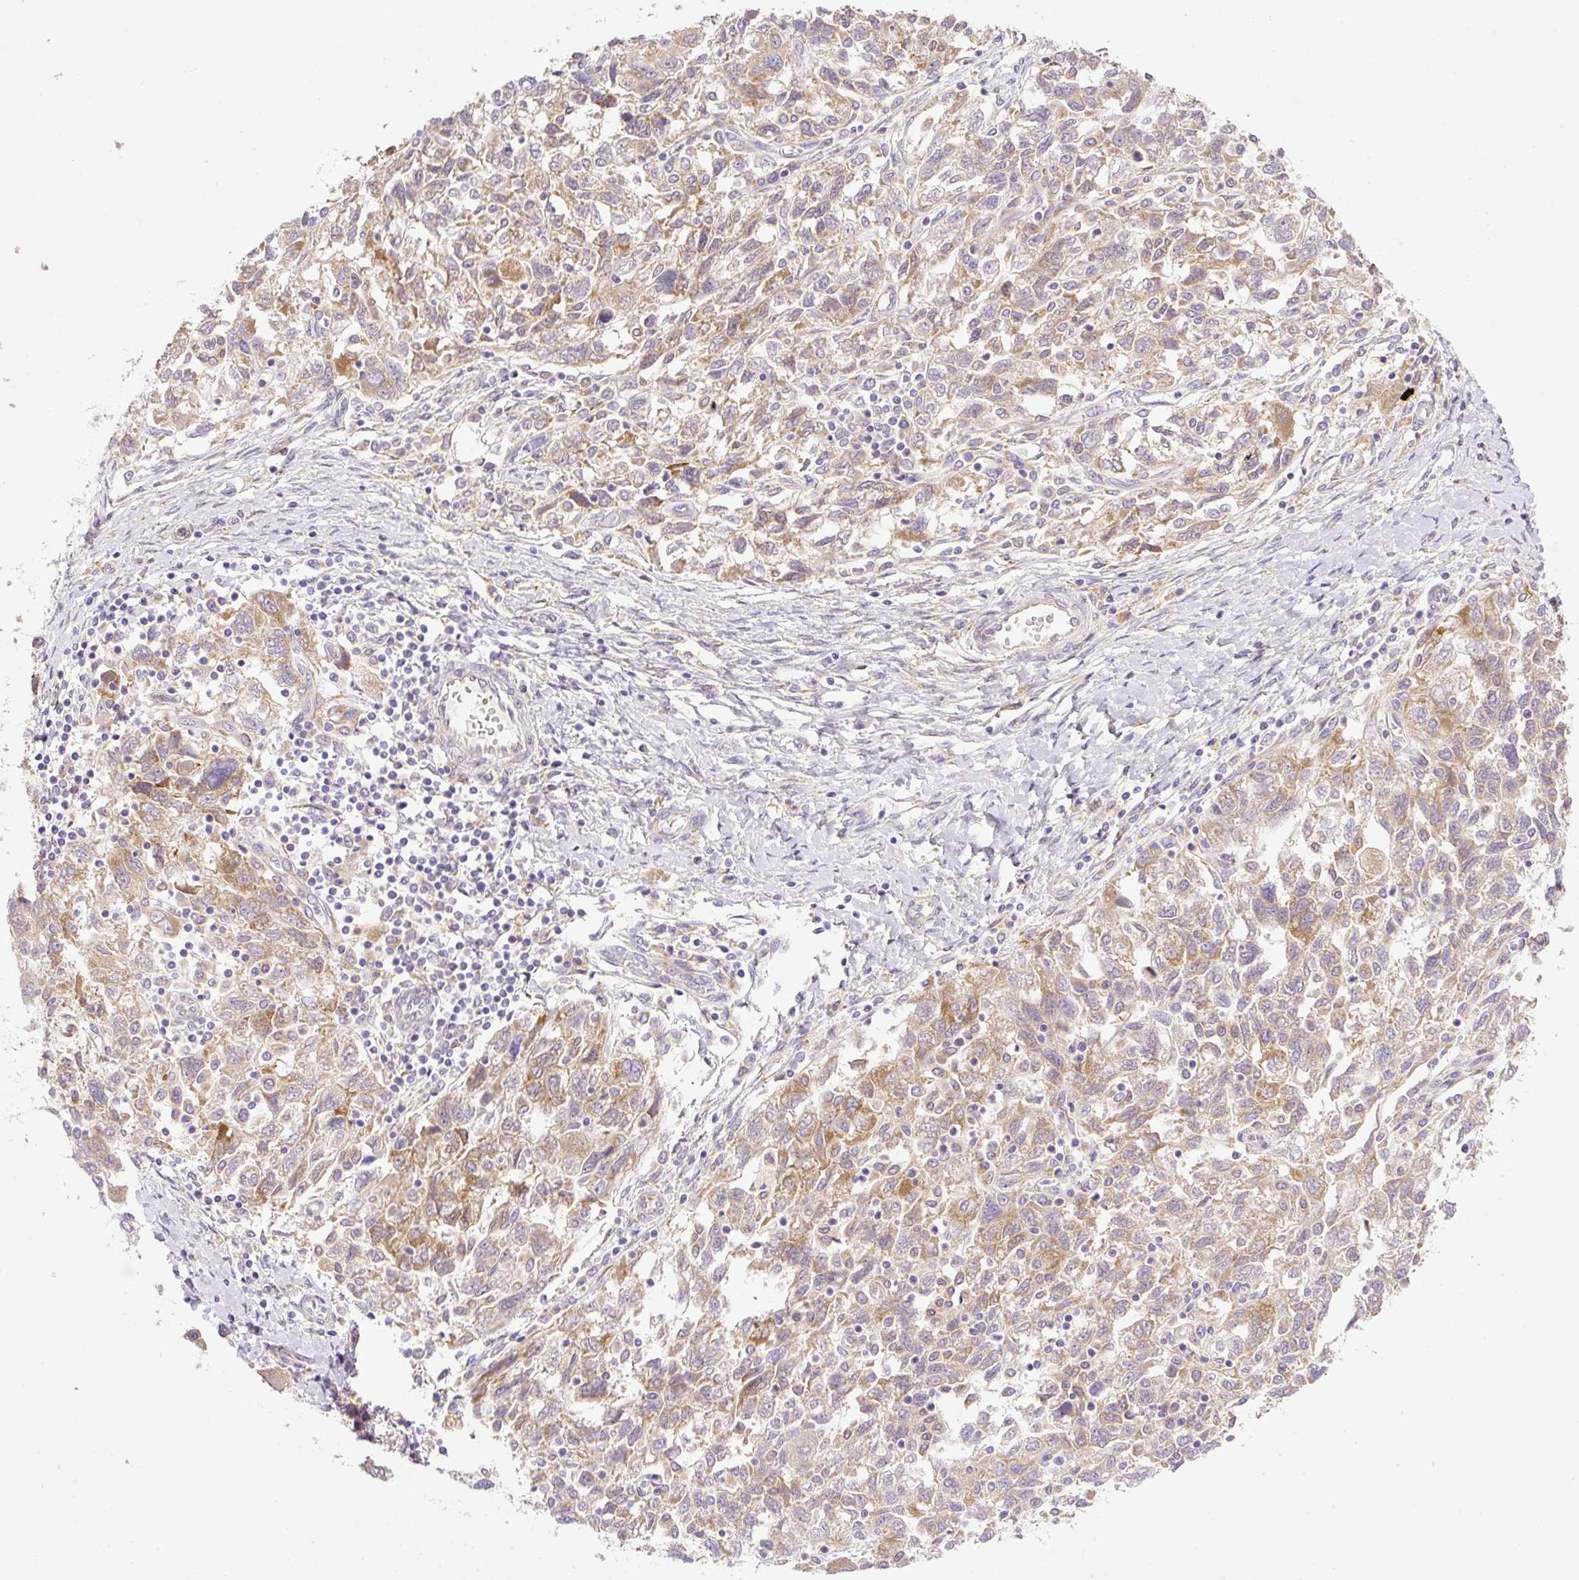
{"staining": {"intensity": "moderate", "quantity": "25%-75%", "location": "cytoplasmic/membranous"}, "tissue": "ovarian cancer", "cell_type": "Tumor cells", "image_type": "cancer", "snomed": [{"axis": "morphology", "description": "Carcinoma, NOS"}, {"axis": "morphology", "description": "Cystadenocarcinoma, serous, NOS"}, {"axis": "topography", "description": "Ovary"}], "caption": "Carcinoma (ovarian) tissue reveals moderate cytoplasmic/membranous positivity in about 25%-75% of tumor cells", "gene": "POFUT1", "patient": {"sex": "female", "age": 69}}